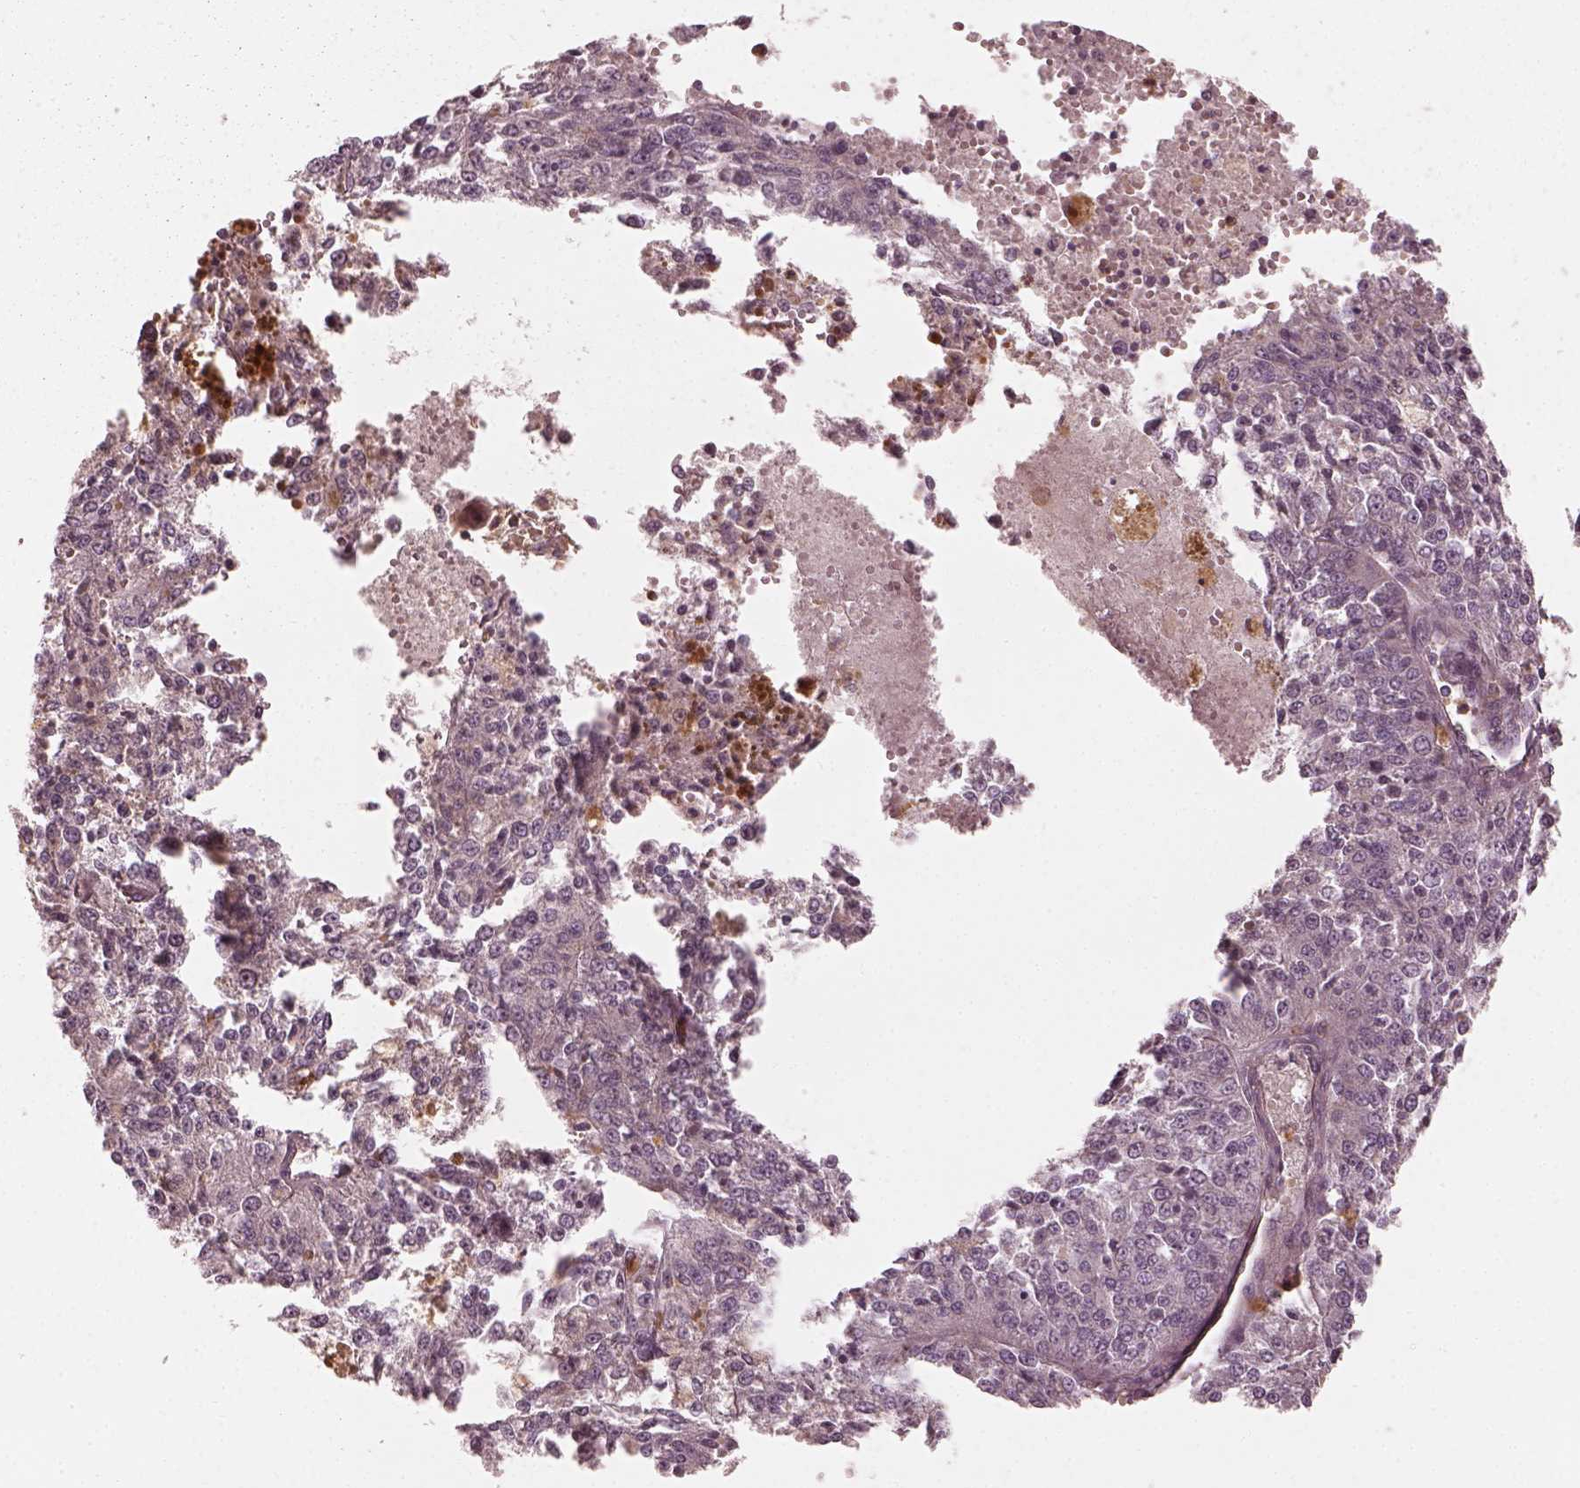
{"staining": {"intensity": "negative", "quantity": "none", "location": "none"}, "tissue": "melanoma", "cell_type": "Tumor cells", "image_type": "cancer", "snomed": [{"axis": "morphology", "description": "Malignant melanoma, Metastatic site"}, {"axis": "topography", "description": "Lymph node"}], "caption": "The immunohistochemistry photomicrograph has no significant positivity in tumor cells of malignant melanoma (metastatic site) tissue.", "gene": "FAM107B", "patient": {"sex": "female", "age": 64}}